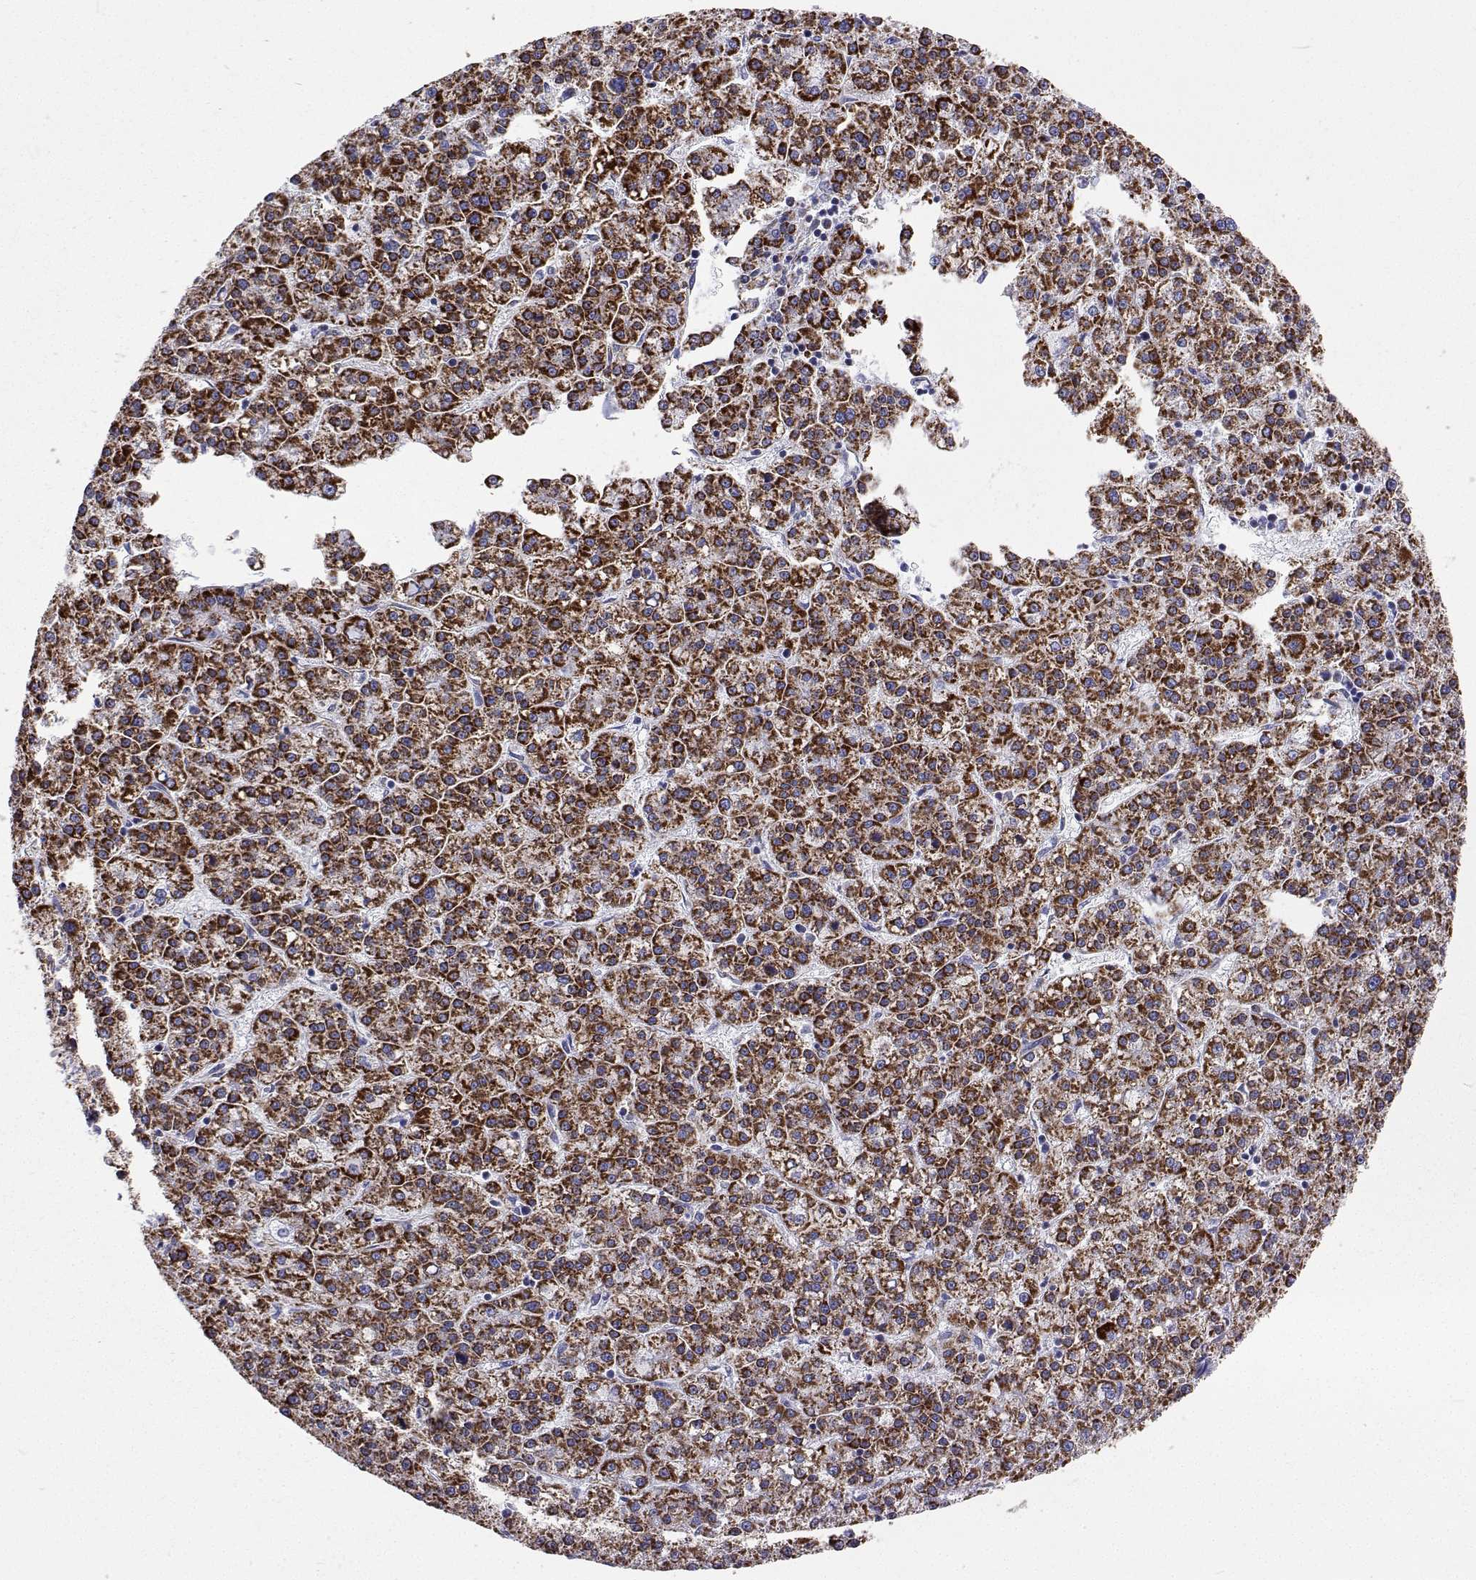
{"staining": {"intensity": "strong", "quantity": ">75%", "location": "cytoplasmic/membranous"}, "tissue": "liver cancer", "cell_type": "Tumor cells", "image_type": "cancer", "snomed": [{"axis": "morphology", "description": "Carcinoma, Hepatocellular, NOS"}, {"axis": "topography", "description": "Liver"}], "caption": "DAB immunohistochemical staining of human liver hepatocellular carcinoma demonstrates strong cytoplasmic/membranous protein expression in about >75% of tumor cells.", "gene": "MCCC2", "patient": {"sex": "female", "age": 58}}